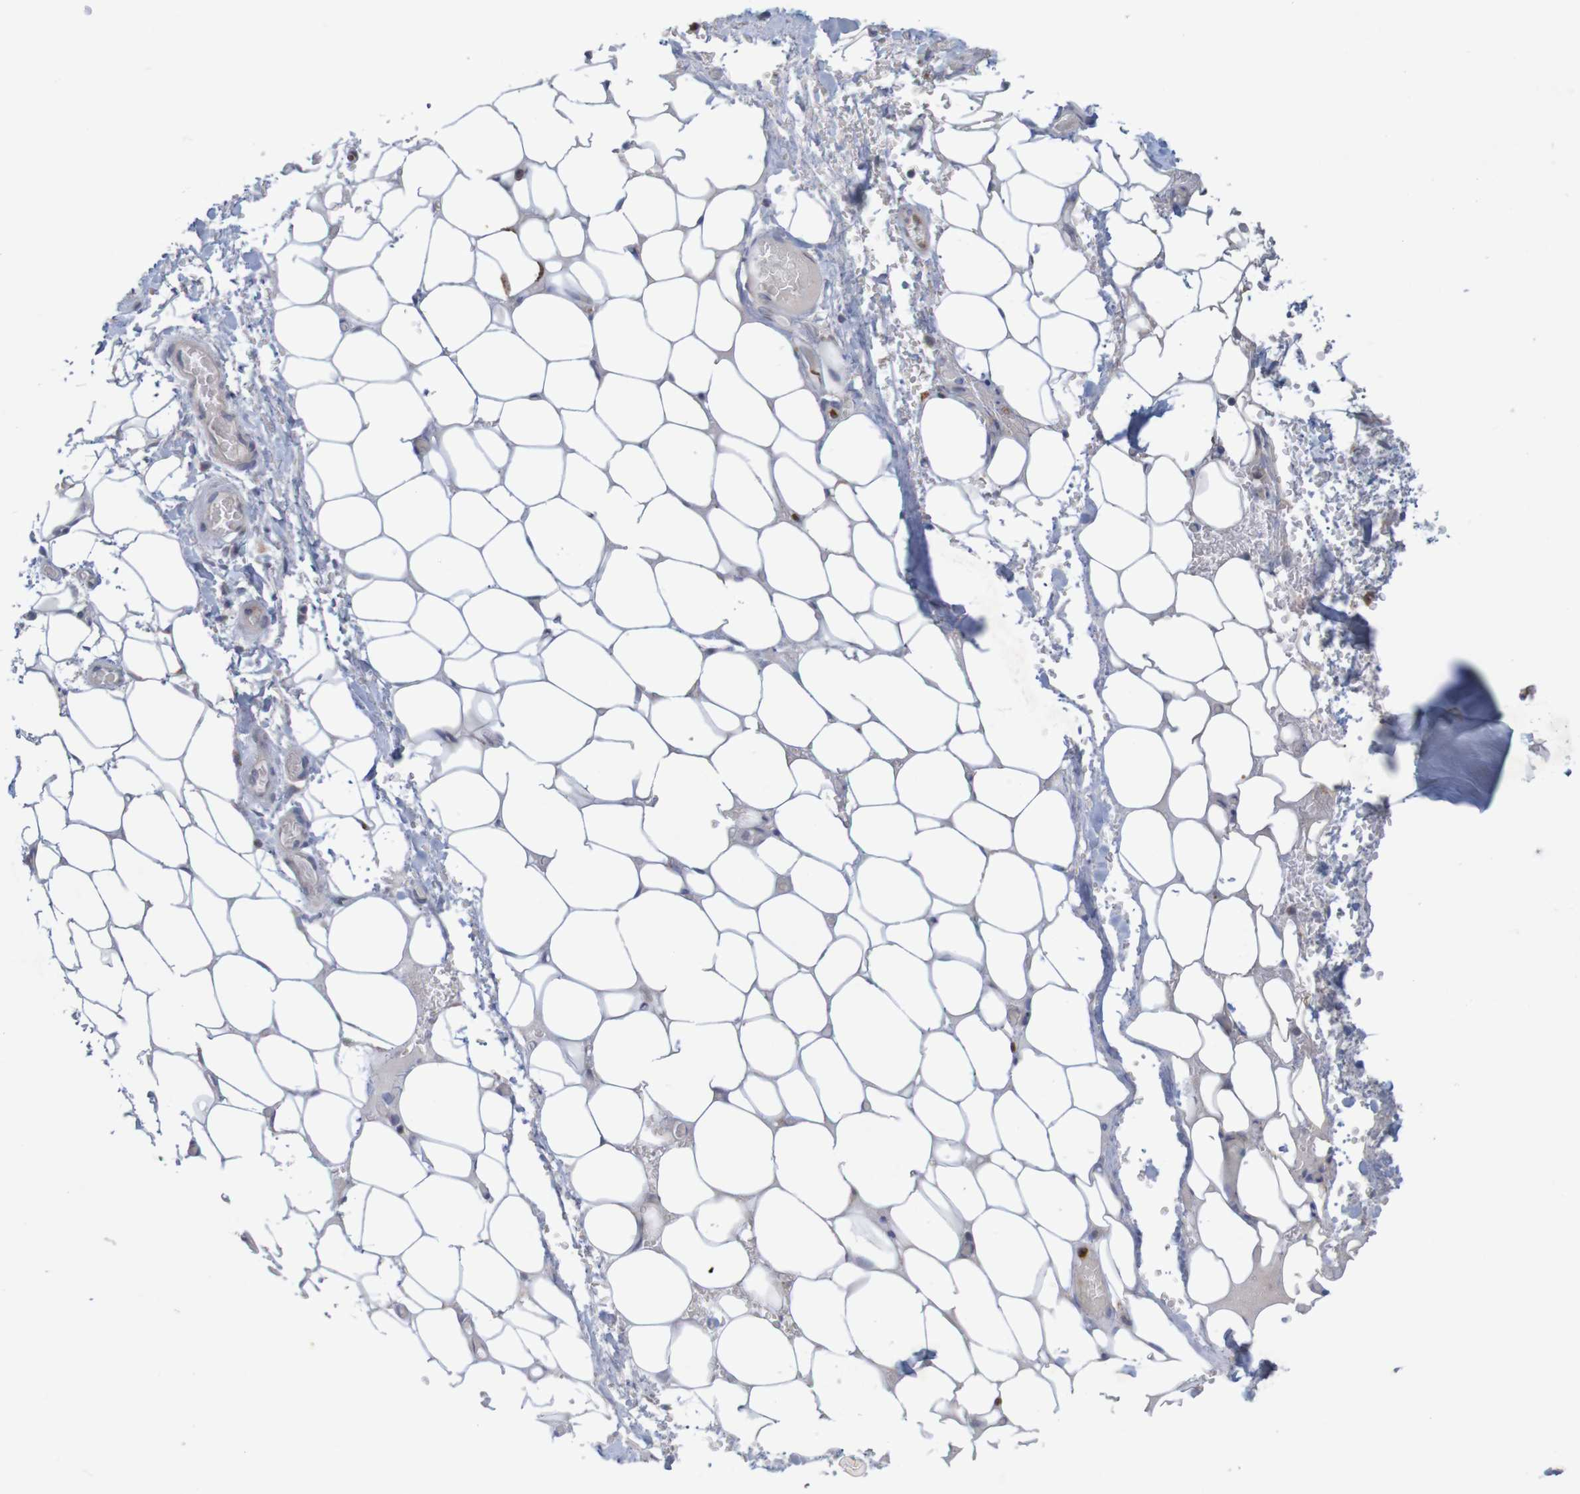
{"staining": {"intensity": "negative", "quantity": "none", "location": "none"}, "tissue": "adipose tissue", "cell_type": "Adipocytes", "image_type": "normal", "snomed": [{"axis": "morphology", "description": "Normal tissue, NOS"}, {"axis": "morphology", "description": "Adenocarcinoma, NOS"}, {"axis": "topography", "description": "Esophagus"}], "caption": "Adipocytes are negative for brown protein staining in benign adipose tissue. (DAB (3,3'-diaminobenzidine) IHC, high magnification).", "gene": "NAV2", "patient": {"sex": "male", "age": 62}}